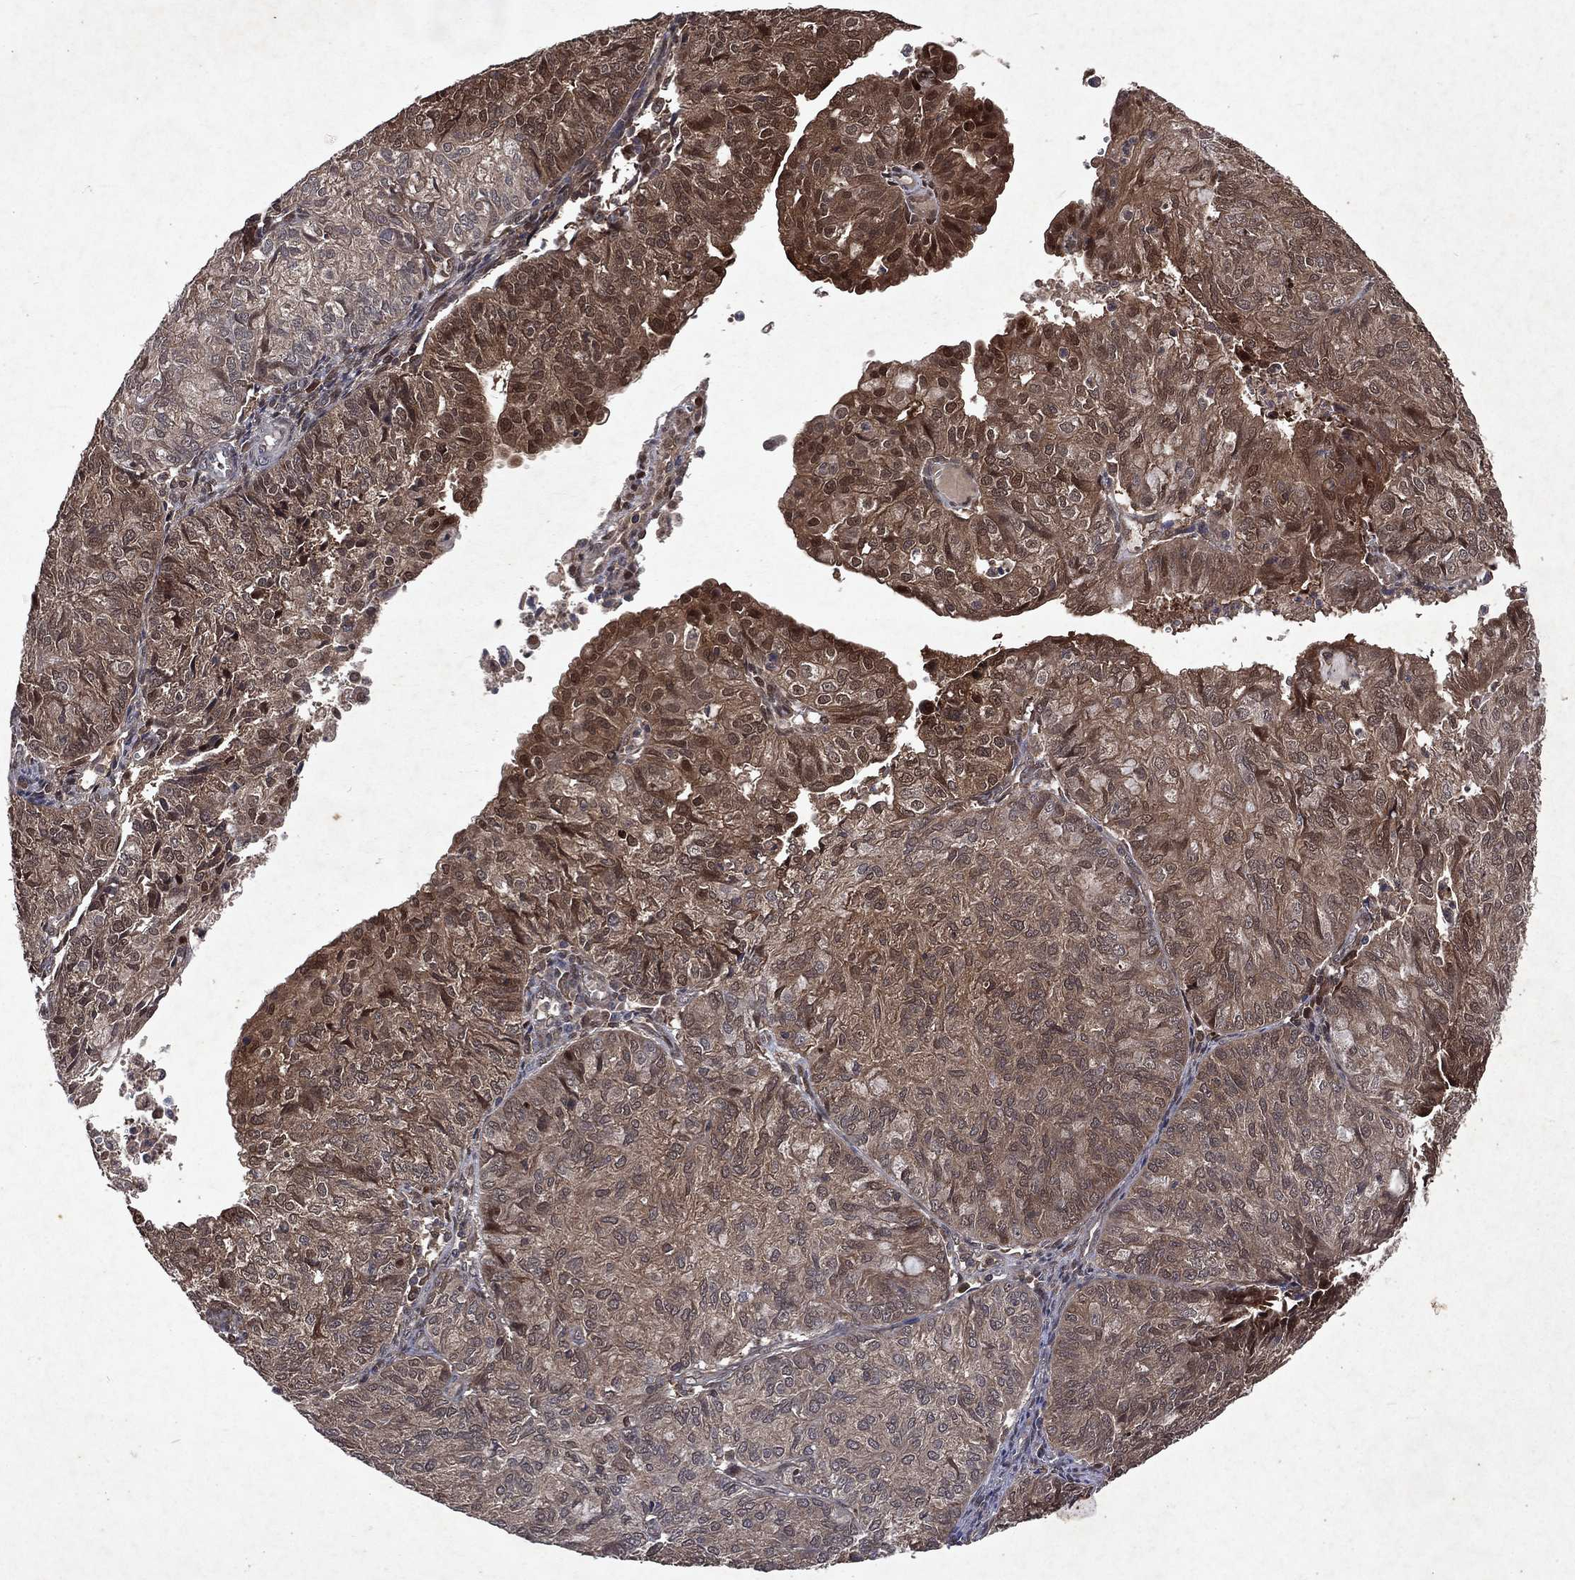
{"staining": {"intensity": "moderate", "quantity": "25%-75%", "location": "cytoplasmic/membranous,nuclear"}, "tissue": "endometrial cancer", "cell_type": "Tumor cells", "image_type": "cancer", "snomed": [{"axis": "morphology", "description": "Adenocarcinoma, NOS"}, {"axis": "topography", "description": "Endometrium"}], "caption": "Endometrial cancer (adenocarcinoma) stained with a protein marker shows moderate staining in tumor cells.", "gene": "MTAP", "patient": {"sex": "female", "age": 82}}